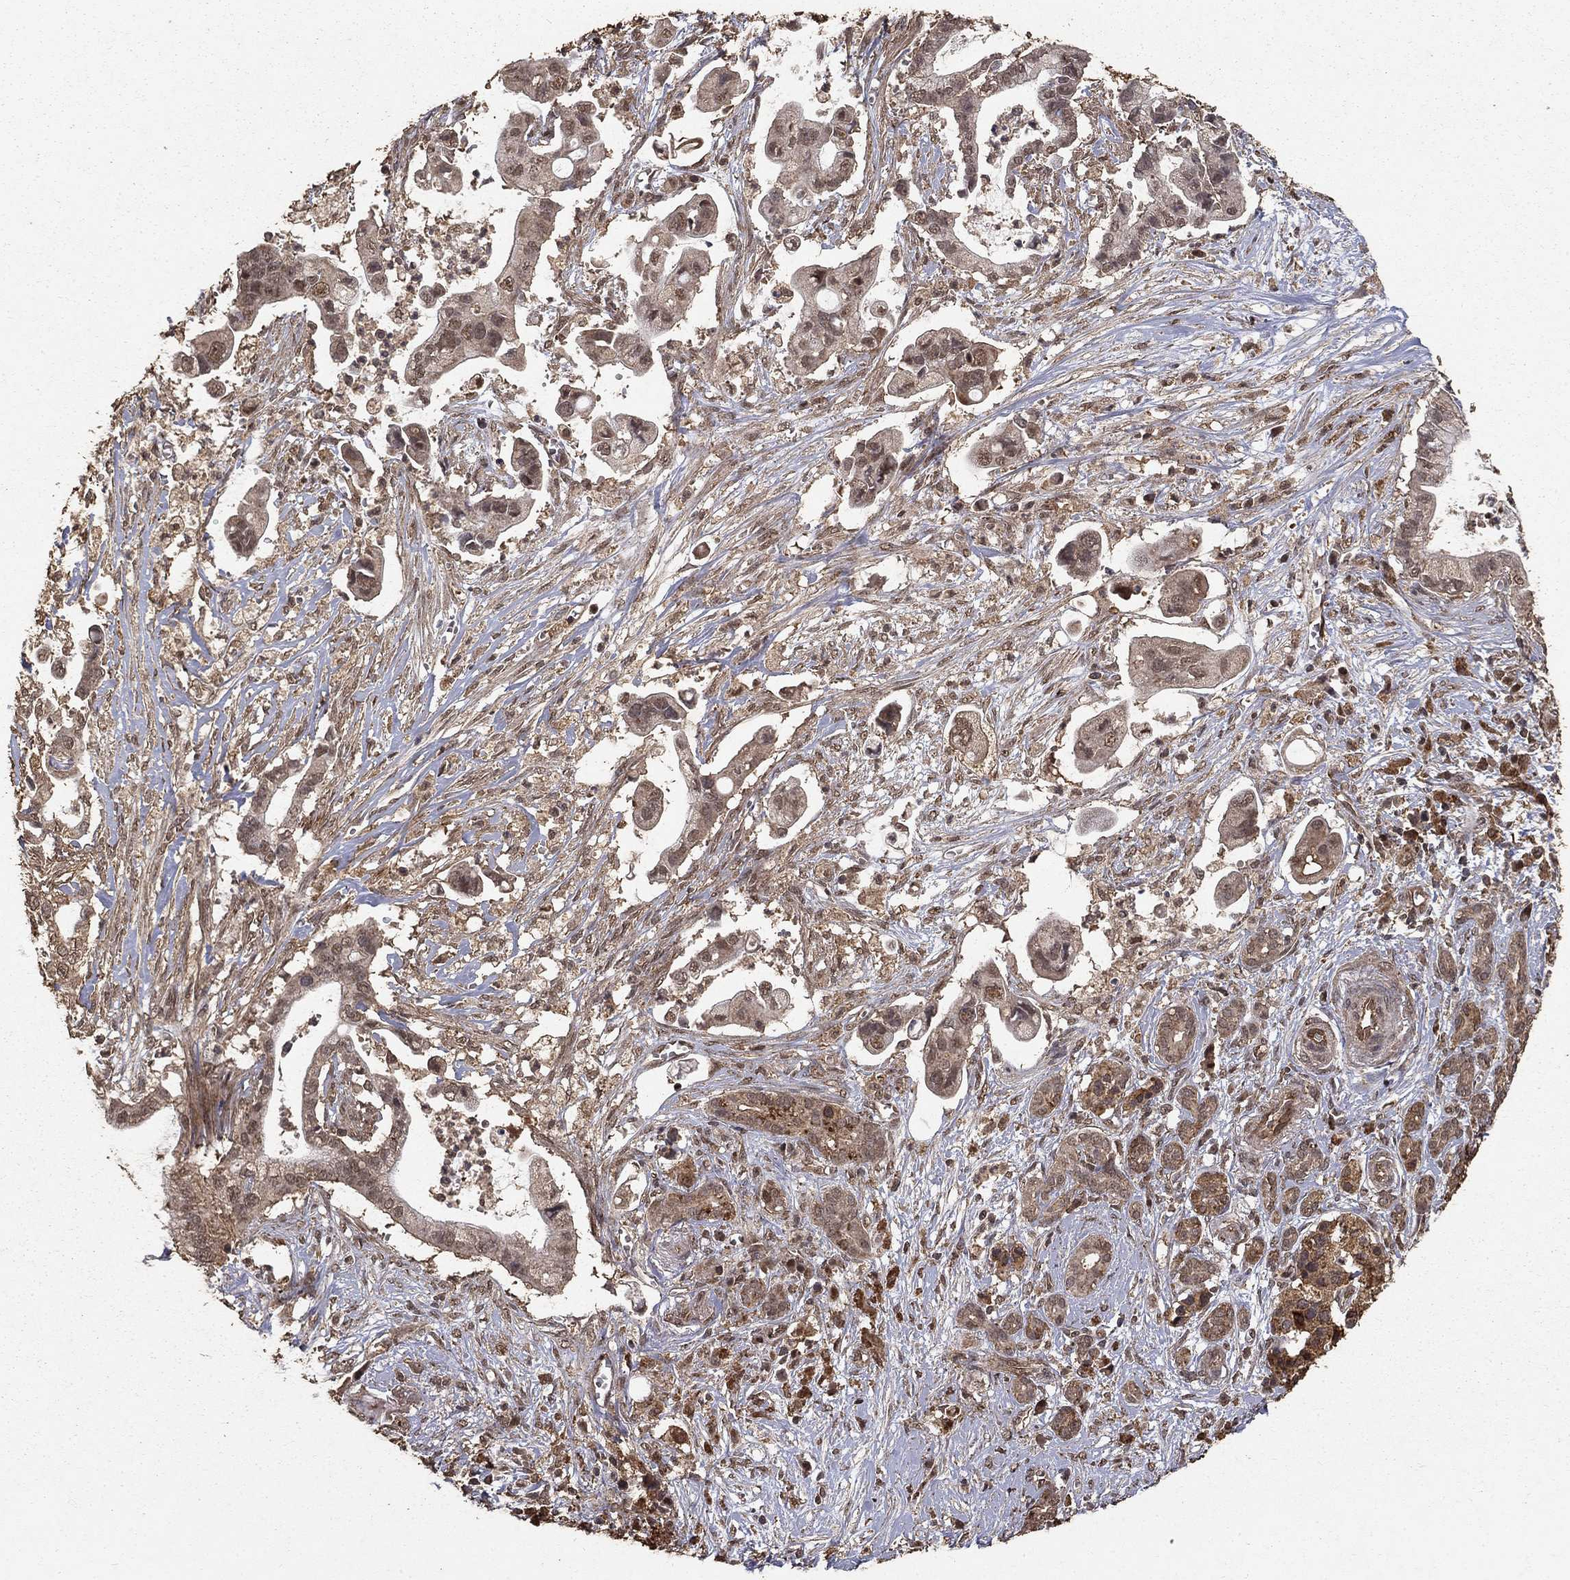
{"staining": {"intensity": "weak", "quantity": "25%-75%", "location": "cytoplasmic/membranous"}, "tissue": "pancreatic cancer", "cell_type": "Tumor cells", "image_type": "cancer", "snomed": [{"axis": "morphology", "description": "Adenocarcinoma, NOS"}, {"axis": "topography", "description": "Pancreas"}], "caption": "A photomicrograph of human pancreatic cancer stained for a protein shows weak cytoplasmic/membranous brown staining in tumor cells. The protein is shown in brown color, while the nuclei are stained blue.", "gene": "PRDM1", "patient": {"sex": "male", "age": 61}}